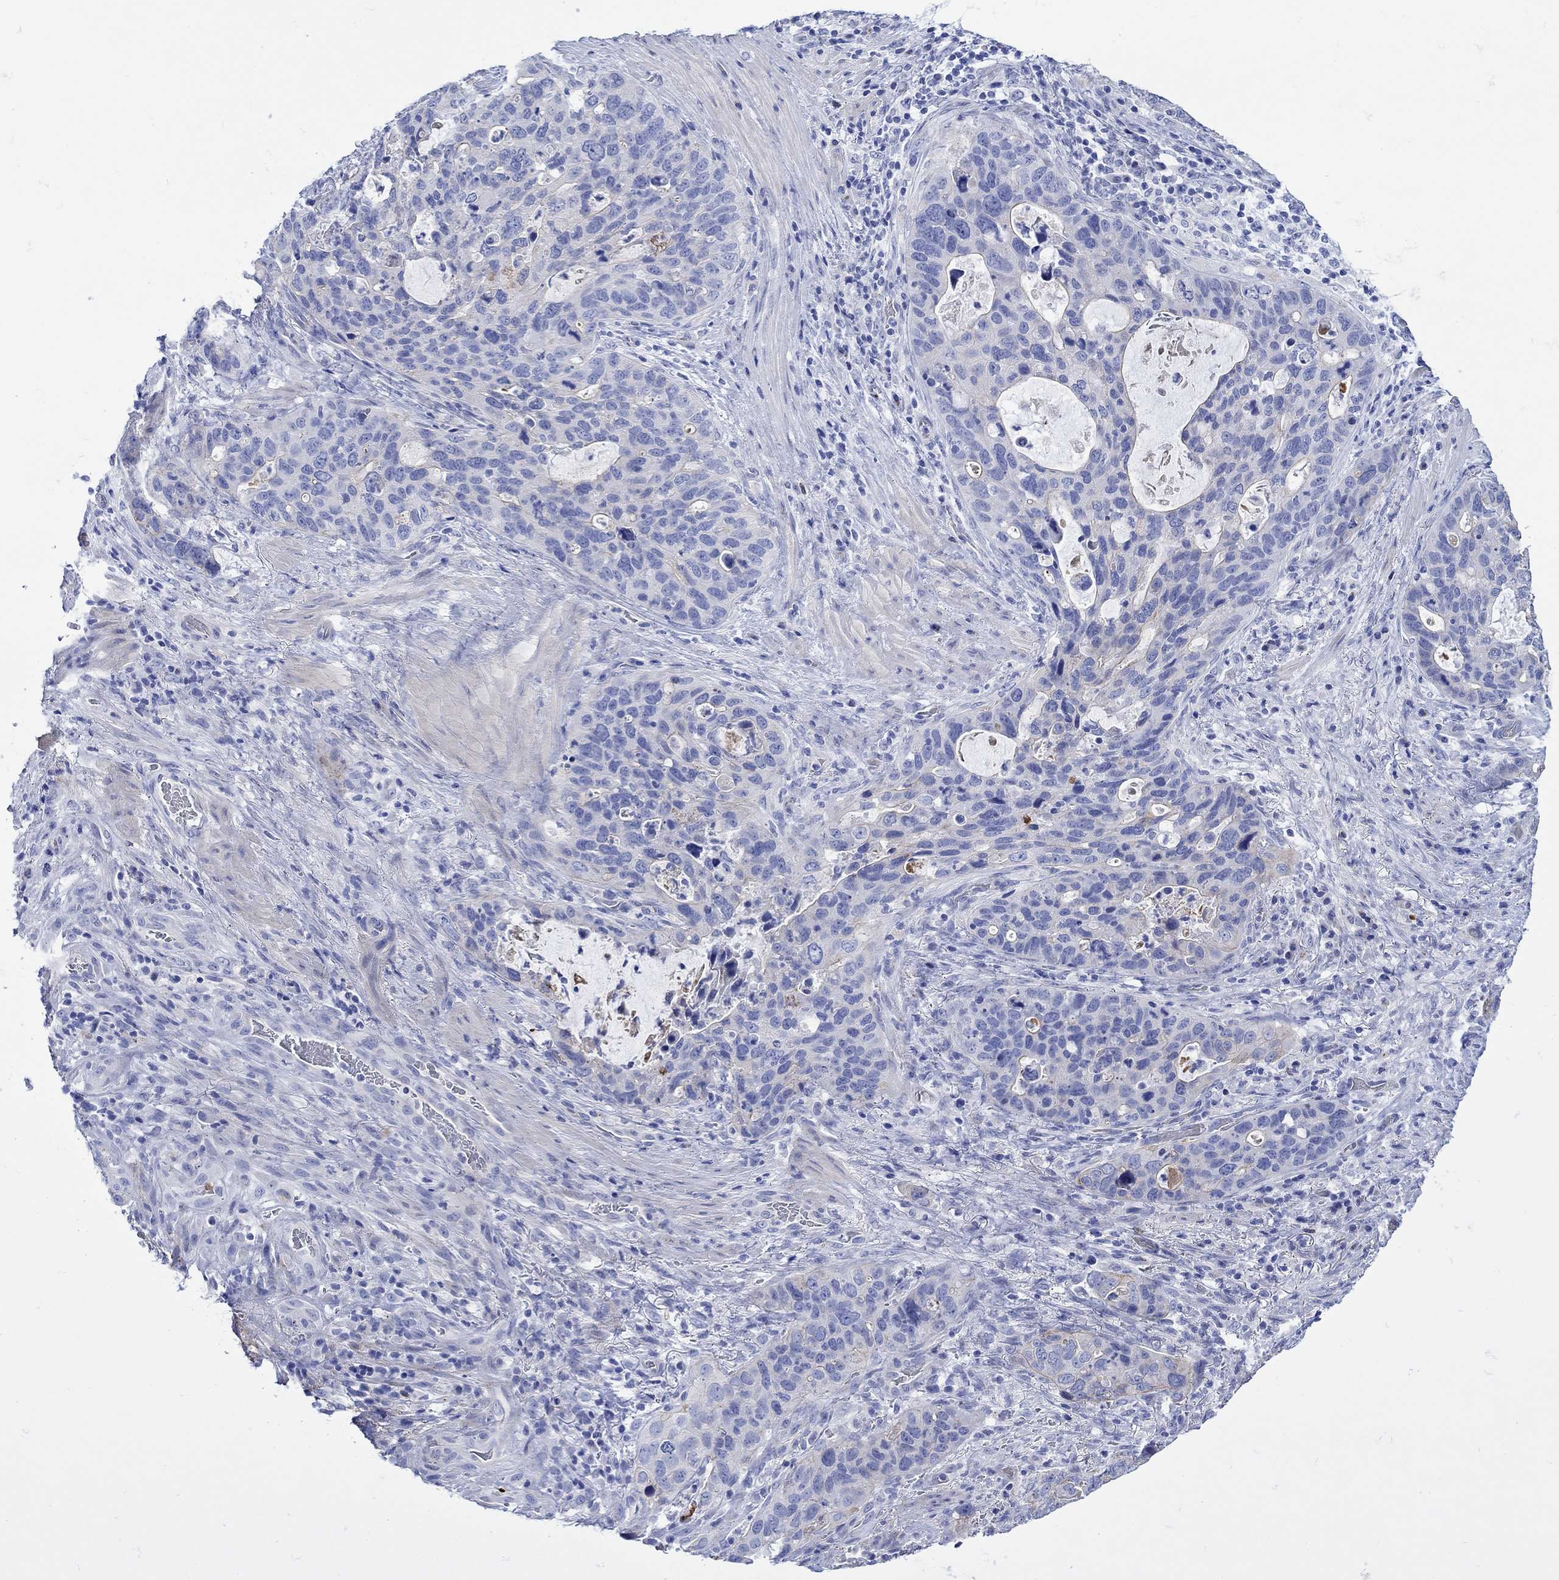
{"staining": {"intensity": "negative", "quantity": "none", "location": "none"}, "tissue": "stomach cancer", "cell_type": "Tumor cells", "image_type": "cancer", "snomed": [{"axis": "morphology", "description": "Adenocarcinoma, NOS"}, {"axis": "topography", "description": "Stomach"}], "caption": "Image shows no protein expression in tumor cells of stomach adenocarcinoma tissue. (DAB (3,3'-diaminobenzidine) IHC, high magnification).", "gene": "ANKMY1", "patient": {"sex": "male", "age": 54}}